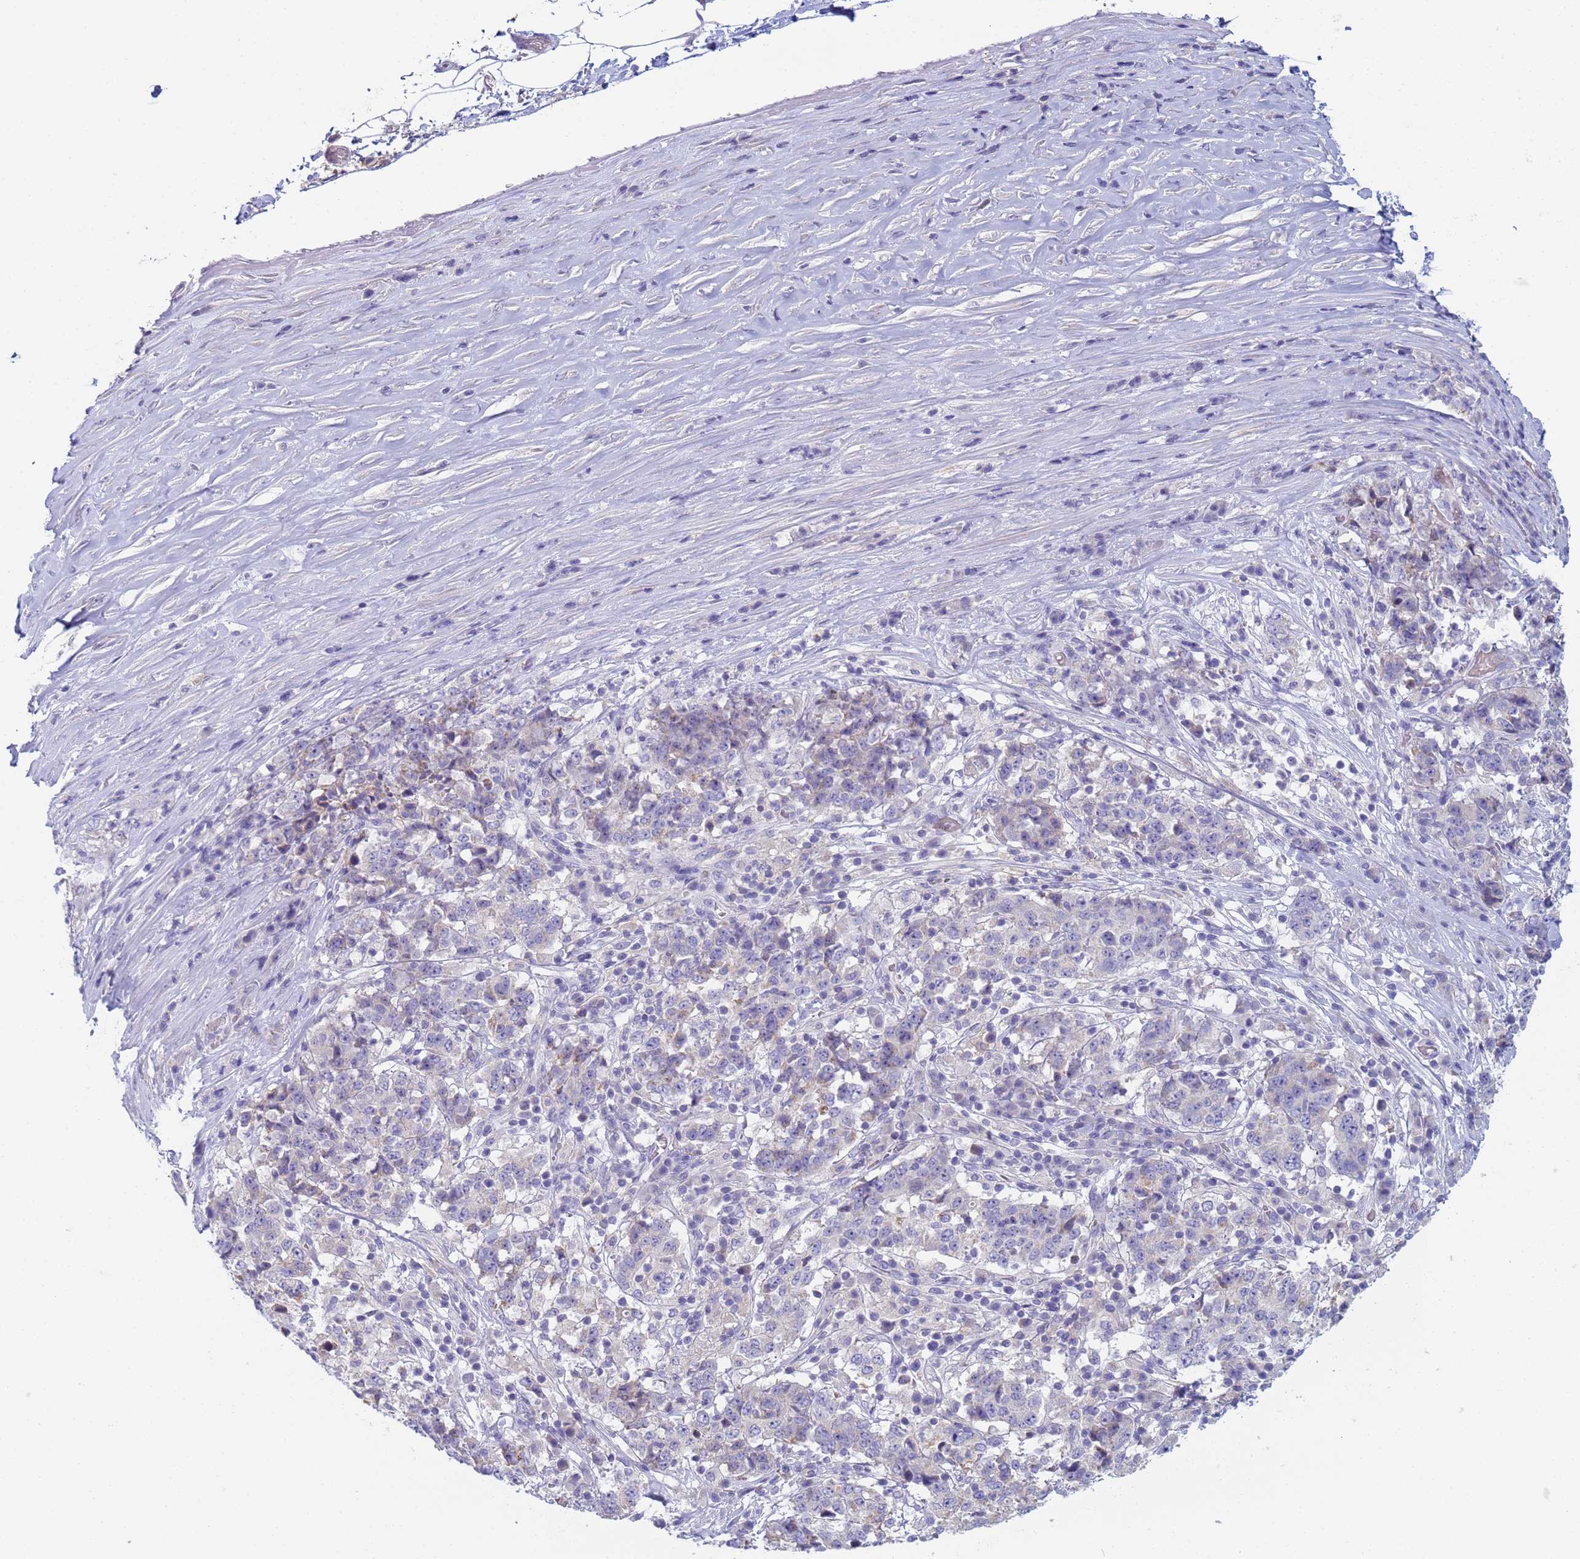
{"staining": {"intensity": "negative", "quantity": "none", "location": "none"}, "tissue": "stomach cancer", "cell_type": "Tumor cells", "image_type": "cancer", "snomed": [{"axis": "morphology", "description": "Adenocarcinoma, NOS"}, {"axis": "topography", "description": "Stomach"}], "caption": "This is a image of IHC staining of adenocarcinoma (stomach), which shows no staining in tumor cells.", "gene": "CR1", "patient": {"sex": "male", "age": 59}}